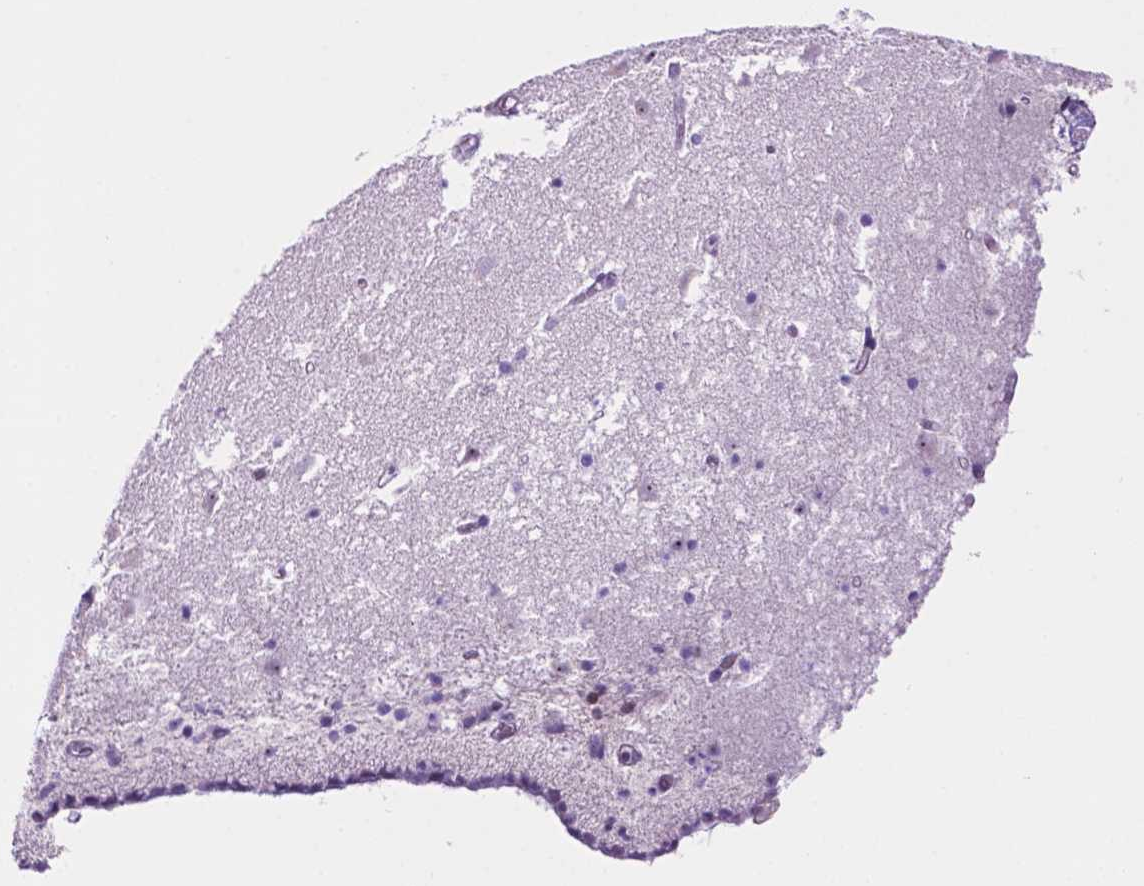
{"staining": {"intensity": "negative", "quantity": "none", "location": "none"}, "tissue": "caudate", "cell_type": "Glial cells", "image_type": "normal", "snomed": [{"axis": "morphology", "description": "Normal tissue, NOS"}, {"axis": "topography", "description": "Lateral ventricle wall"}], "caption": "There is no significant staining in glial cells of caudate. (DAB (3,3'-diaminobenzidine) immunohistochemistry with hematoxylin counter stain).", "gene": "TACSTD2", "patient": {"sex": "female", "age": 42}}